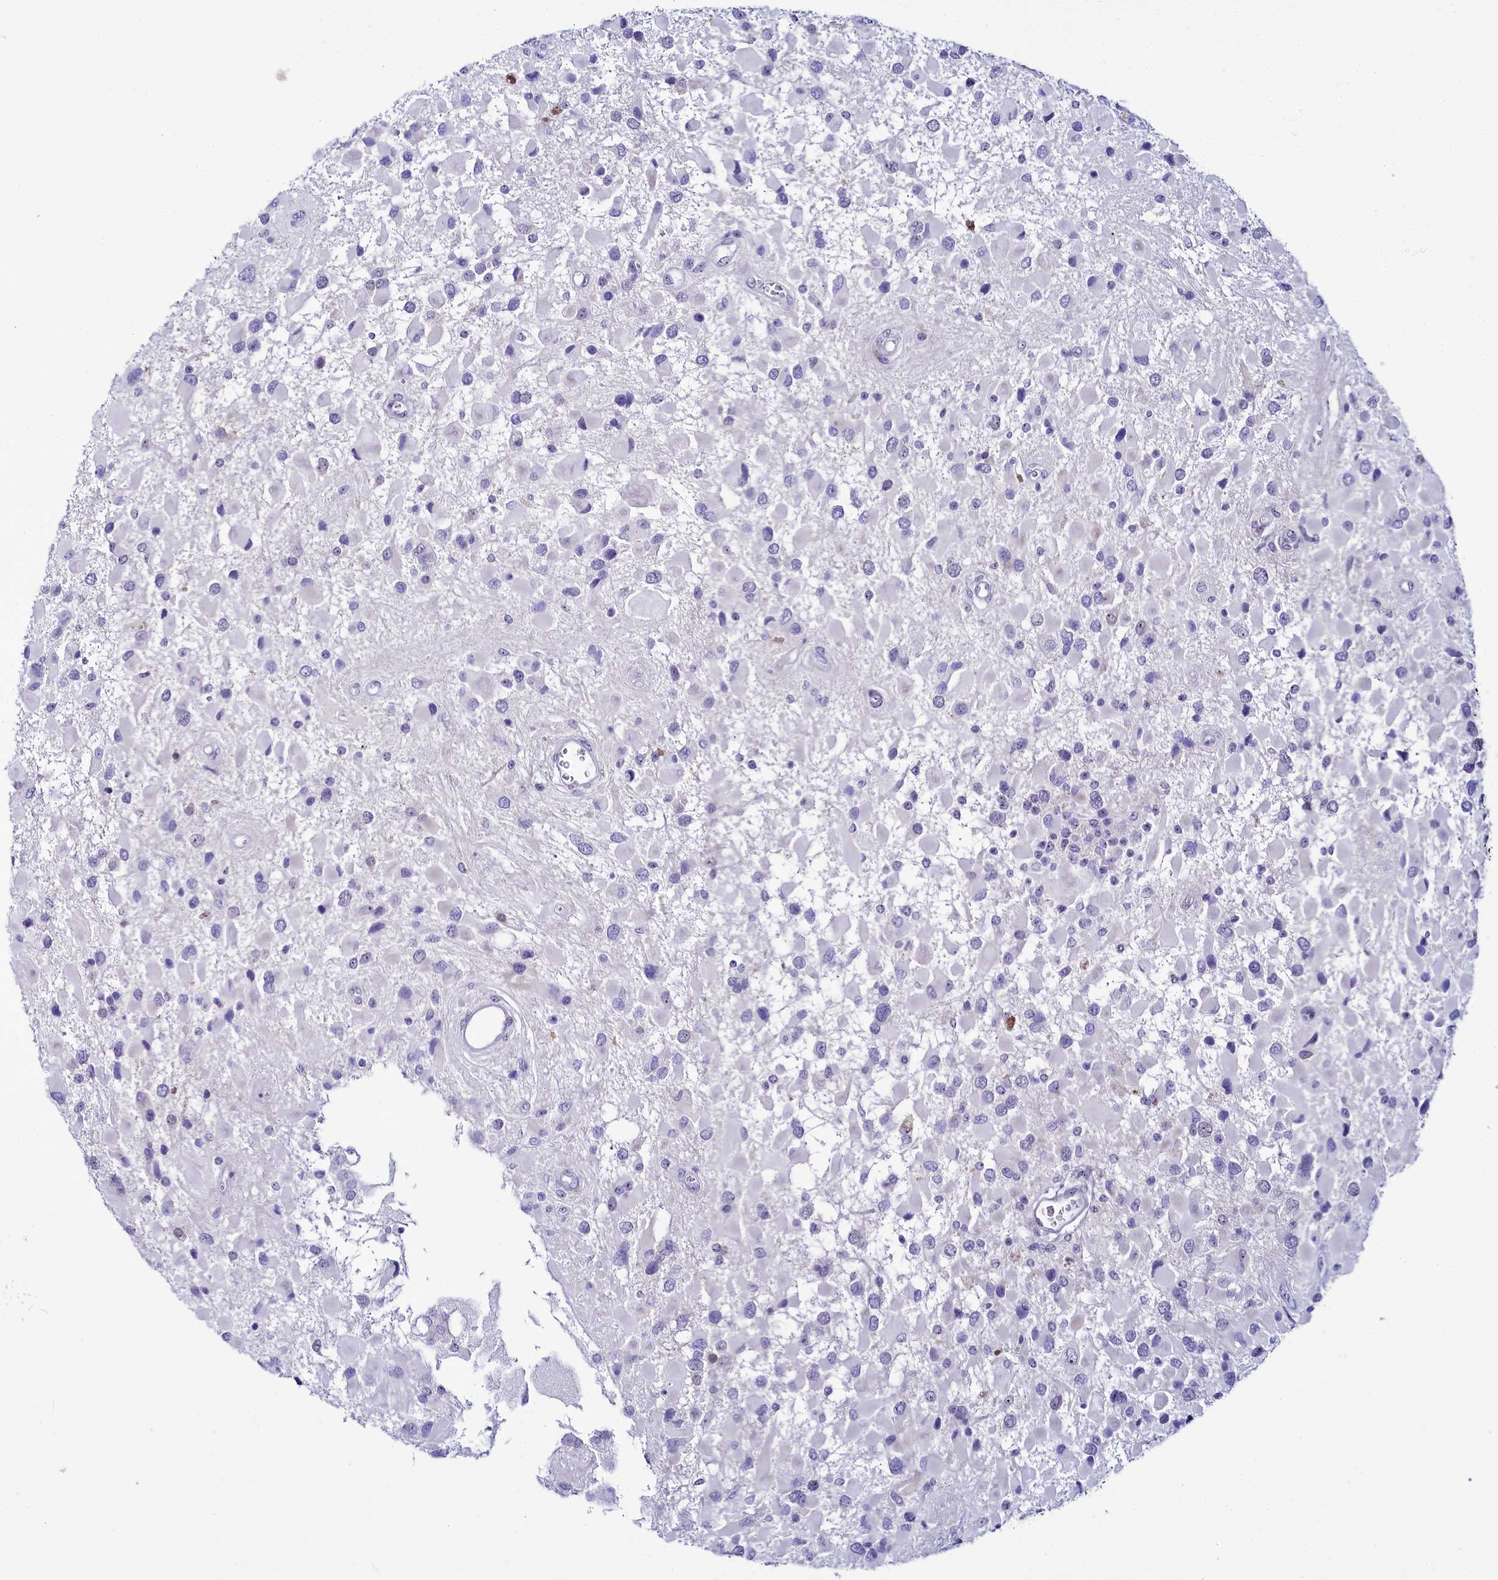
{"staining": {"intensity": "negative", "quantity": "none", "location": "none"}, "tissue": "glioma", "cell_type": "Tumor cells", "image_type": "cancer", "snomed": [{"axis": "morphology", "description": "Glioma, malignant, High grade"}, {"axis": "topography", "description": "Brain"}], "caption": "DAB immunohistochemical staining of human glioma shows no significant expression in tumor cells.", "gene": "TCOF1", "patient": {"sex": "male", "age": 53}}